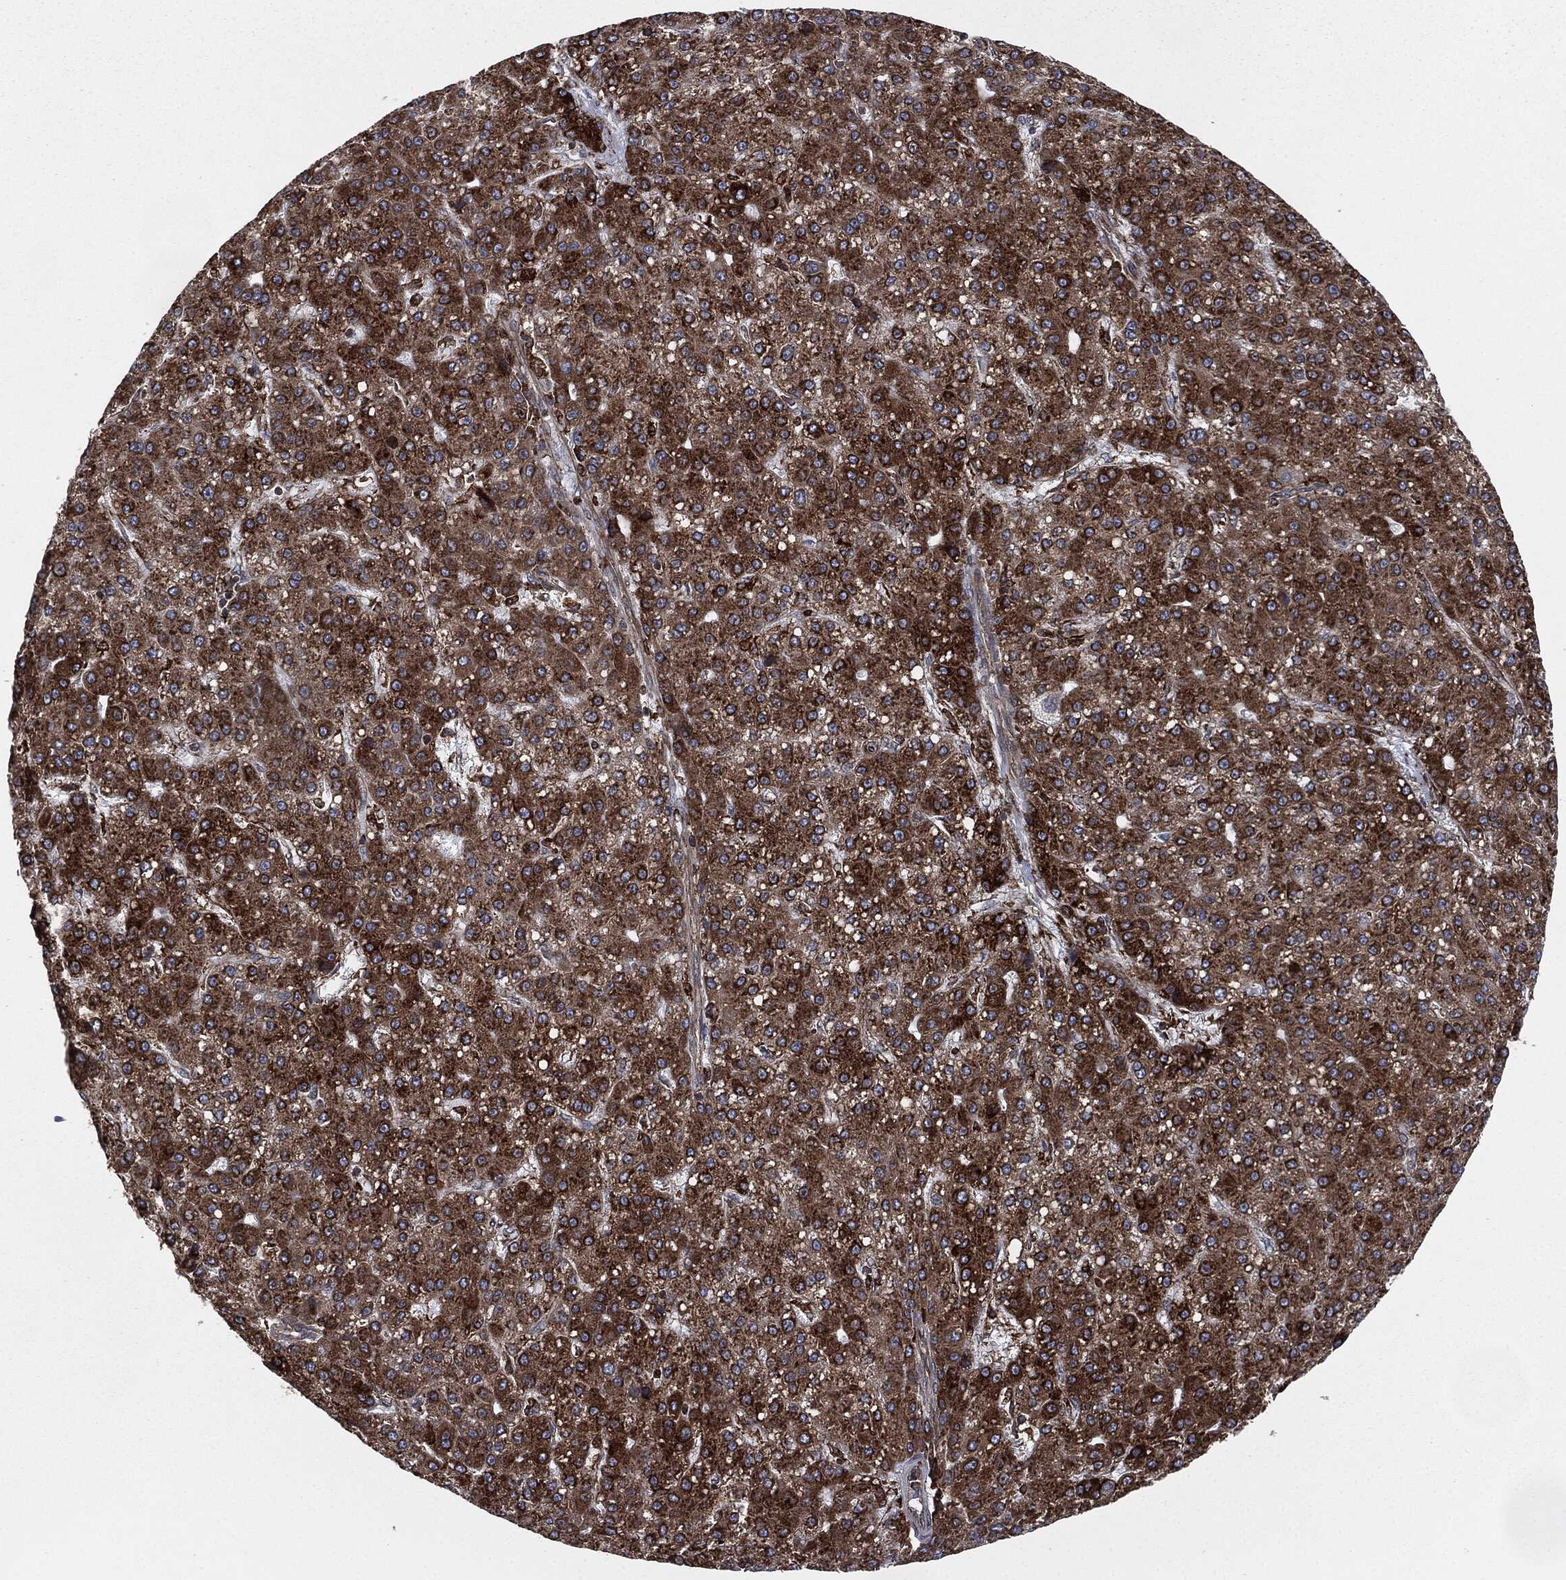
{"staining": {"intensity": "strong", "quantity": ">75%", "location": "cytoplasmic/membranous"}, "tissue": "liver cancer", "cell_type": "Tumor cells", "image_type": "cancer", "snomed": [{"axis": "morphology", "description": "Carcinoma, Hepatocellular, NOS"}, {"axis": "topography", "description": "Liver"}], "caption": "The immunohistochemical stain shows strong cytoplasmic/membranous positivity in tumor cells of liver cancer tissue. (IHC, brightfield microscopy, high magnification).", "gene": "CALR", "patient": {"sex": "male", "age": 67}}